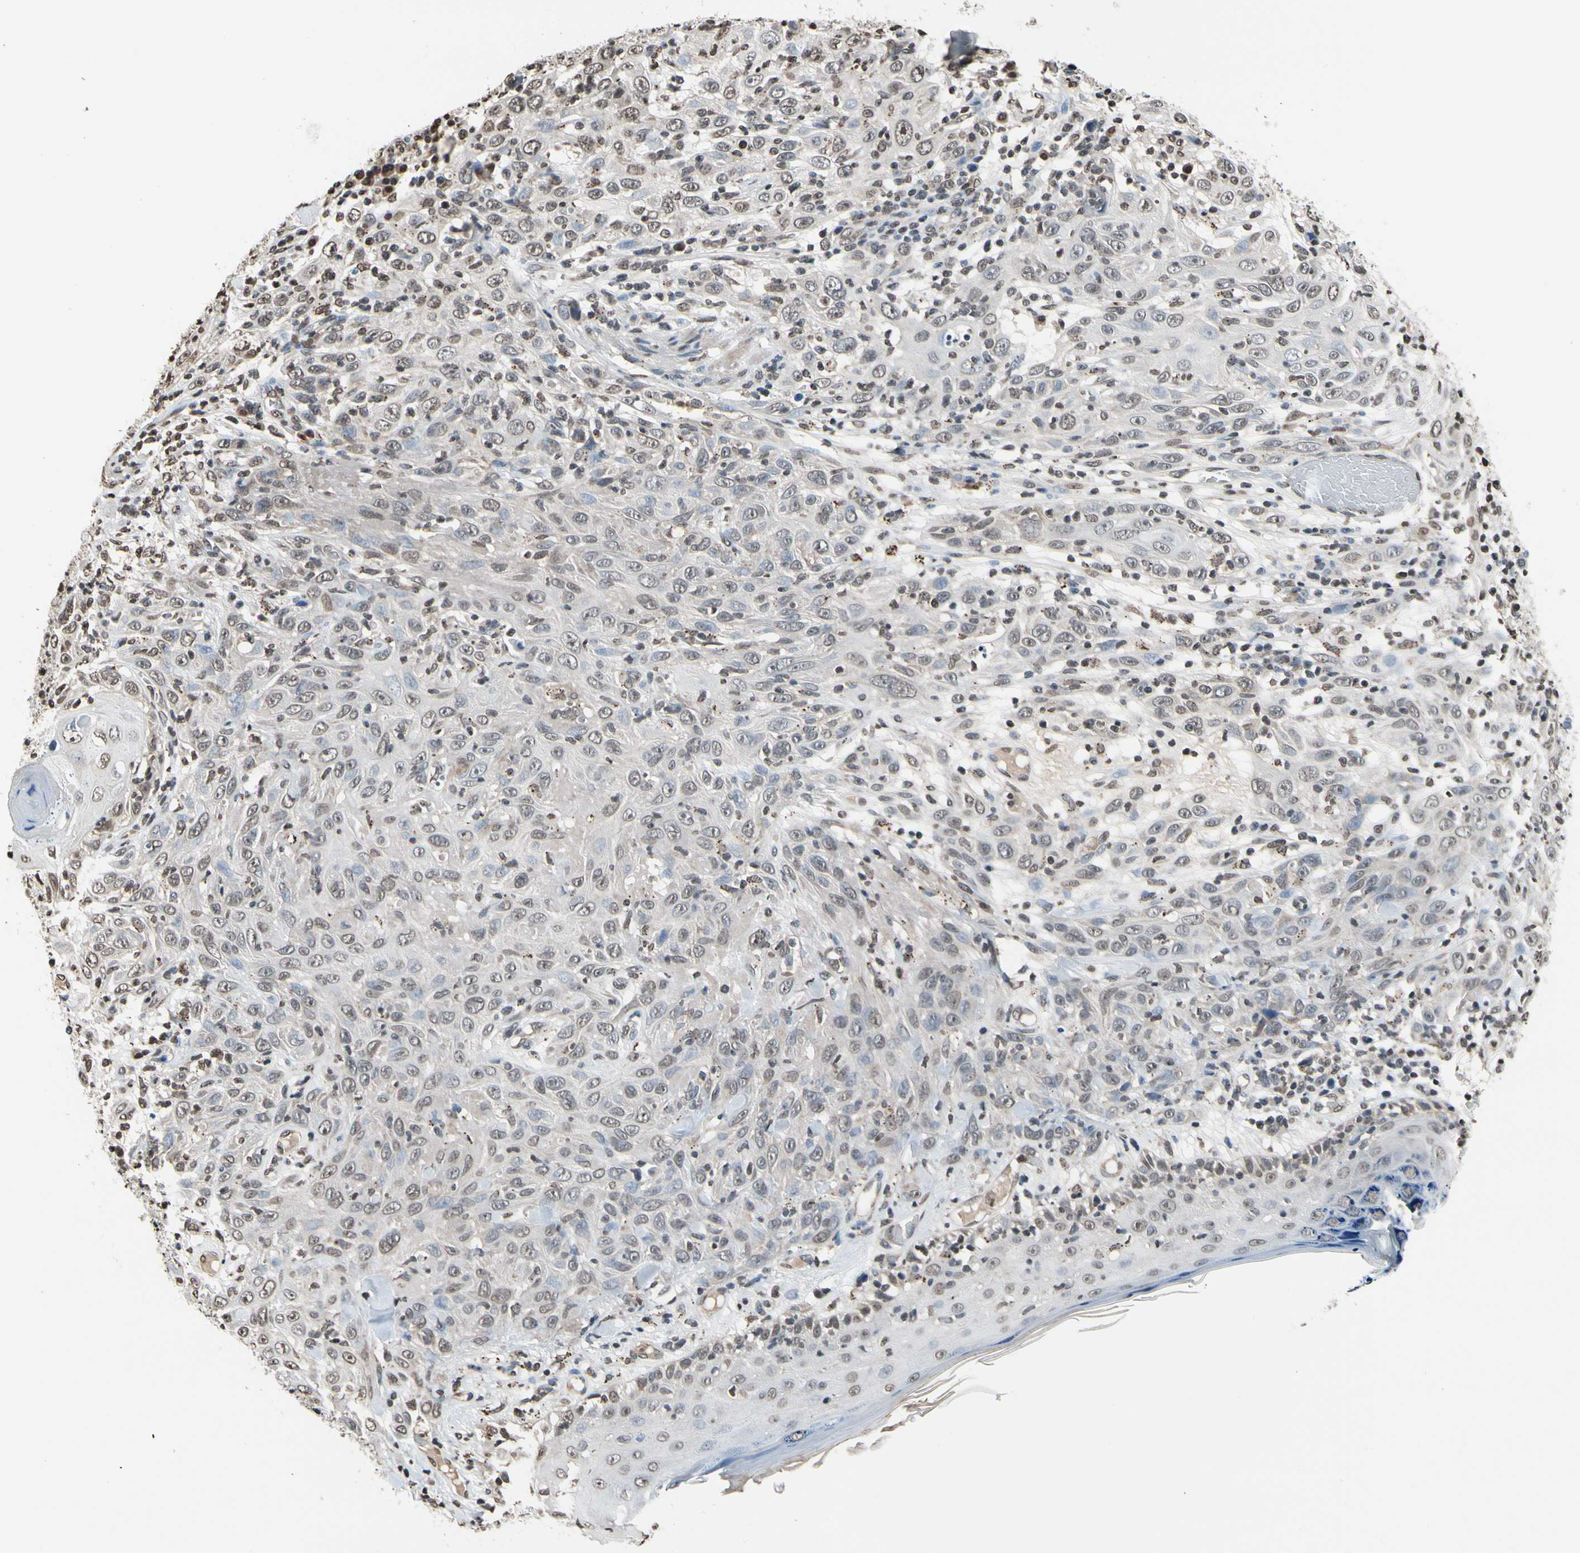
{"staining": {"intensity": "negative", "quantity": "none", "location": "none"}, "tissue": "skin cancer", "cell_type": "Tumor cells", "image_type": "cancer", "snomed": [{"axis": "morphology", "description": "Squamous cell carcinoma, NOS"}, {"axis": "topography", "description": "Skin"}], "caption": "This is an IHC photomicrograph of skin cancer (squamous cell carcinoma). There is no expression in tumor cells.", "gene": "HIPK2", "patient": {"sex": "female", "age": 88}}